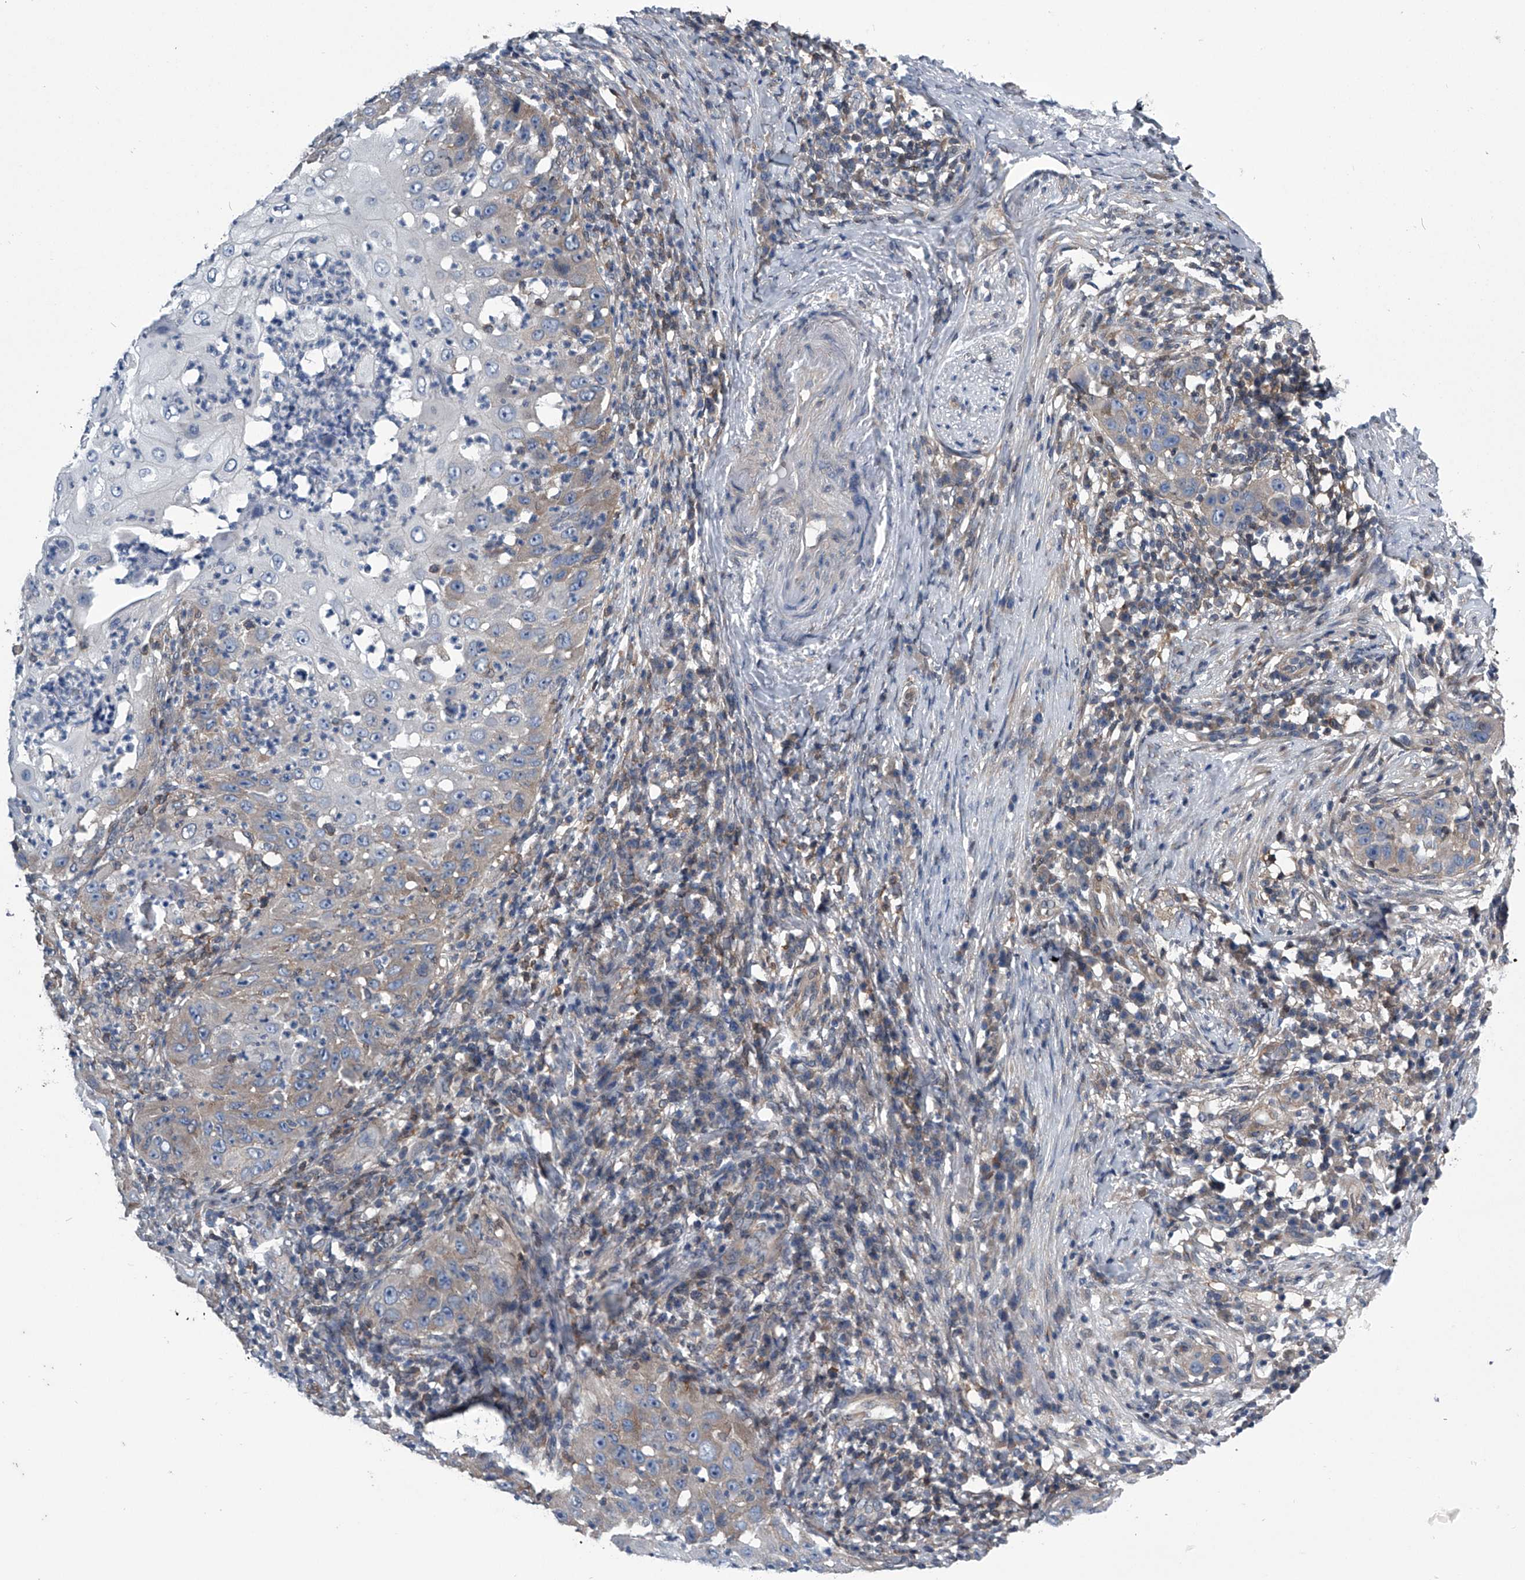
{"staining": {"intensity": "weak", "quantity": "<25%", "location": "cytoplasmic/membranous"}, "tissue": "skin cancer", "cell_type": "Tumor cells", "image_type": "cancer", "snomed": [{"axis": "morphology", "description": "Squamous cell carcinoma, NOS"}, {"axis": "topography", "description": "Skin"}], "caption": "Tumor cells show no significant protein positivity in skin squamous cell carcinoma.", "gene": "PPP2R5D", "patient": {"sex": "female", "age": 44}}